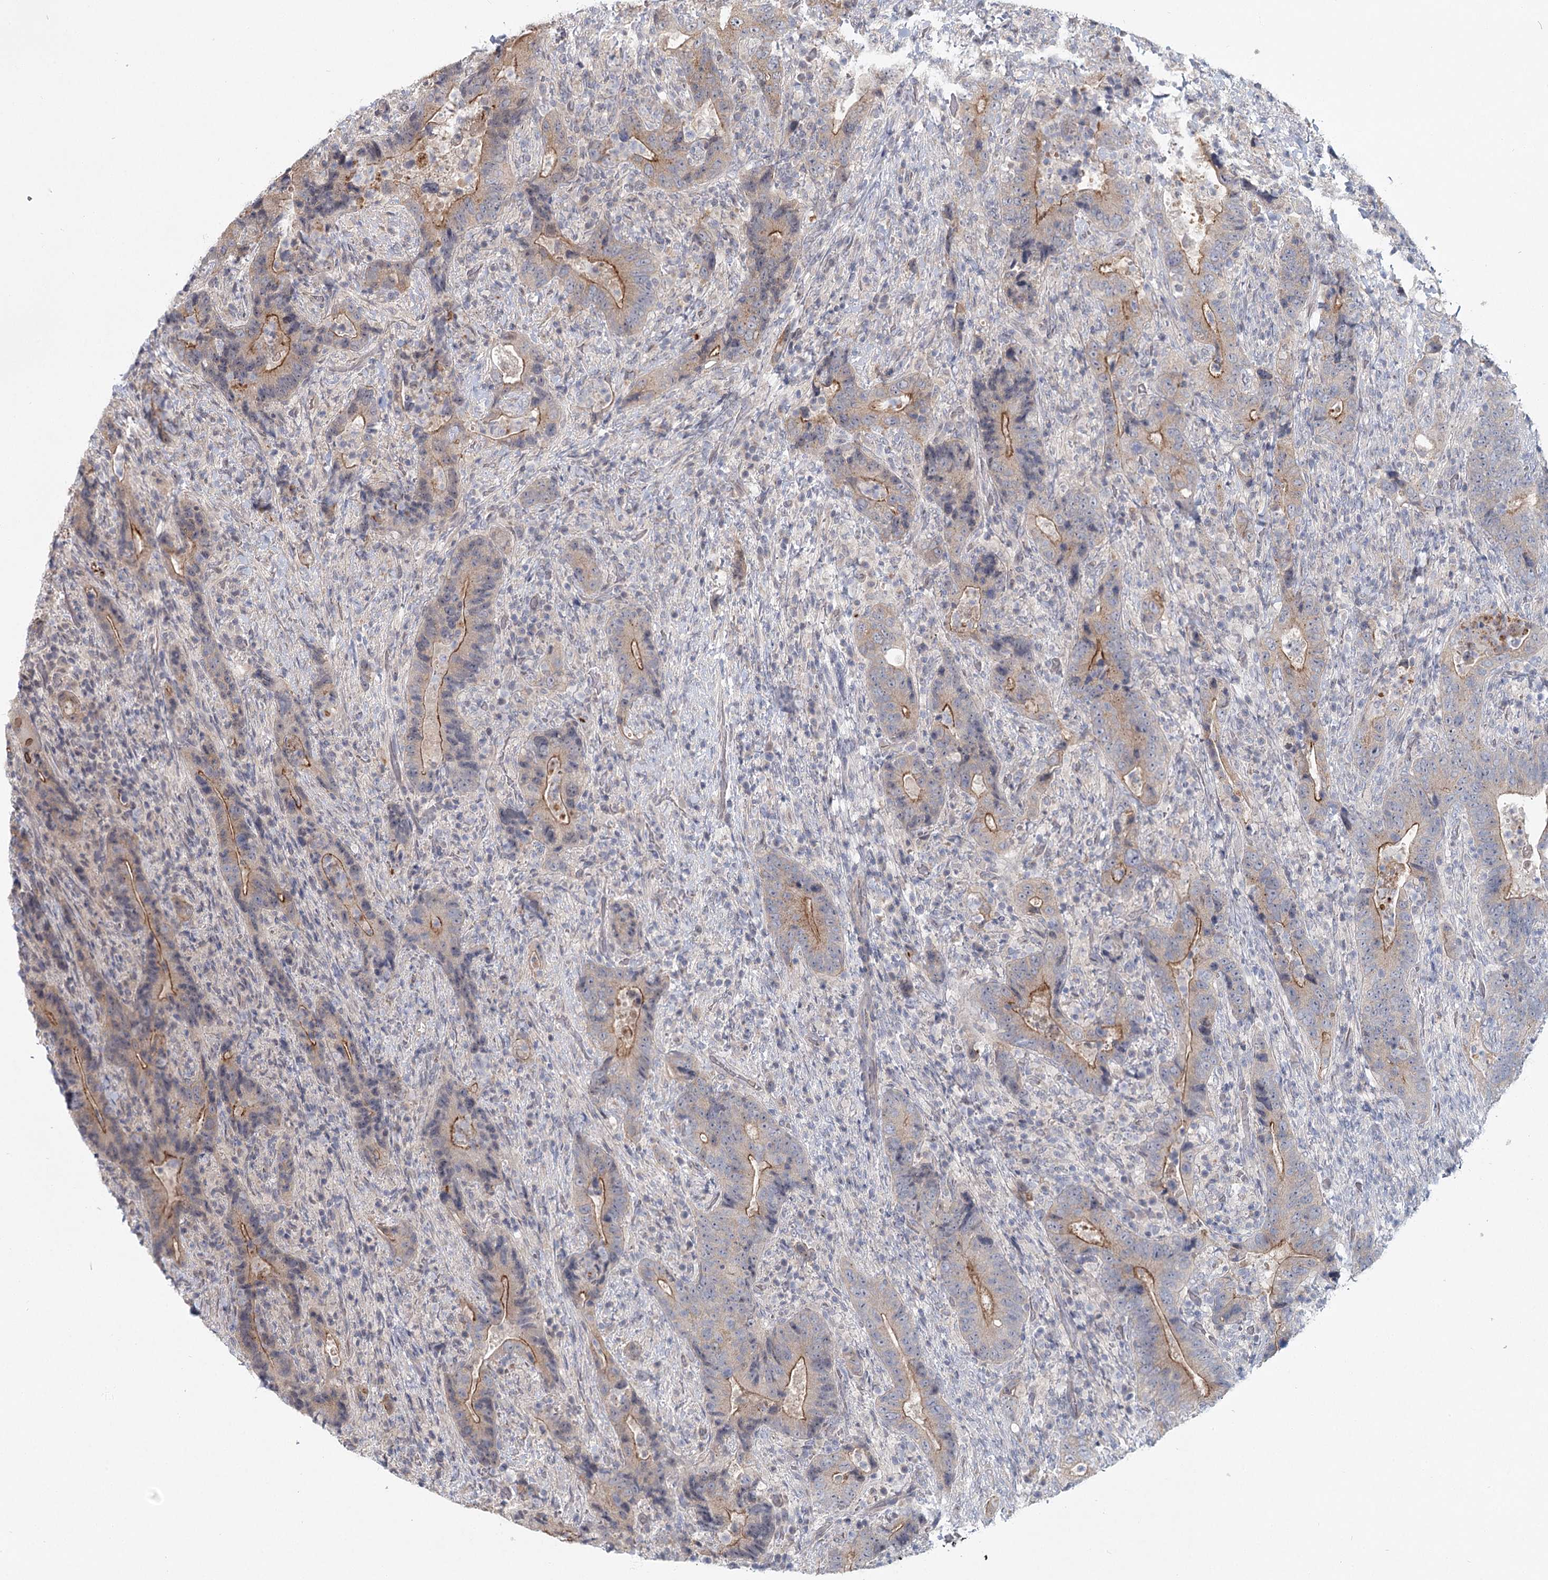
{"staining": {"intensity": "moderate", "quantity": "<25%", "location": "cytoplasmic/membranous"}, "tissue": "colorectal cancer", "cell_type": "Tumor cells", "image_type": "cancer", "snomed": [{"axis": "morphology", "description": "Adenocarcinoma, NOS"}, {"axis": "topography", "description": "Colon"}], "caption": "An image of colorectal cancer (adenocarcinoma) stained for a protein displays moderate cytoplasmic/membranous brown staining in tumor cells.", "gene": "SPINK13", "patient": {"sex": "female", "age": 75}}